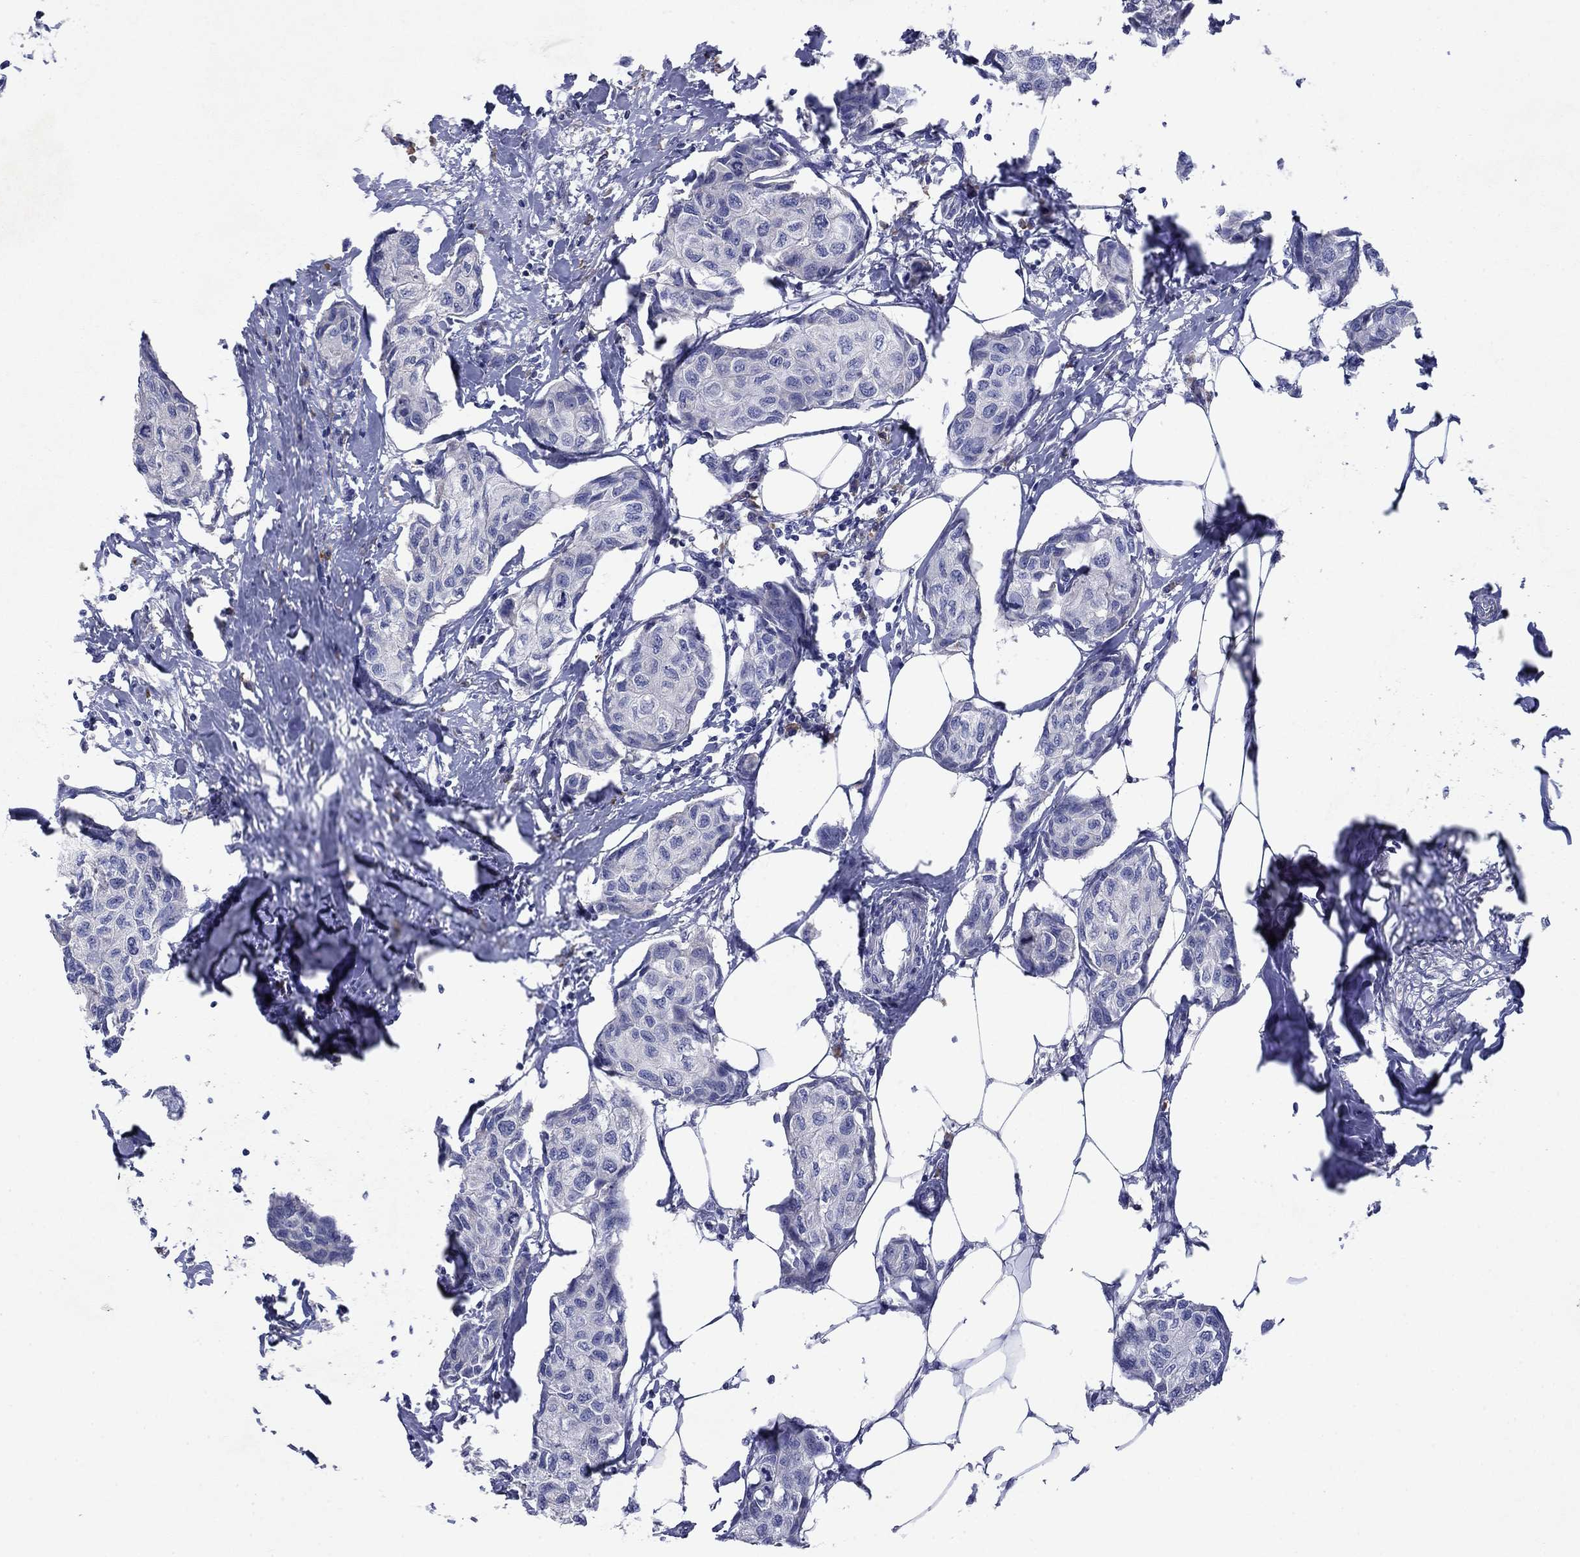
{"staining": {"intensity": "negative", "quantity": "none", "location": "none"}, "tissue": "breast cancer", "cell_type": "Tumor cells", "image_type": "cancer", "snomed": [{"axis": "morphology", "description": "Duct carcinoma"}, {"axis": "topography", "description": "Breast"}], "caption": "High magnification brightfield microscopy of breast cancer (invasive ductal carcinoma) stained with DAB (3,3'-diaminobenzidine) (brown) and counterstained with hematoxylin (blue): tumor cells show no significant positivity.", "gene": "SULT2B1", "patient": {"sex": "female", "age": 80}}